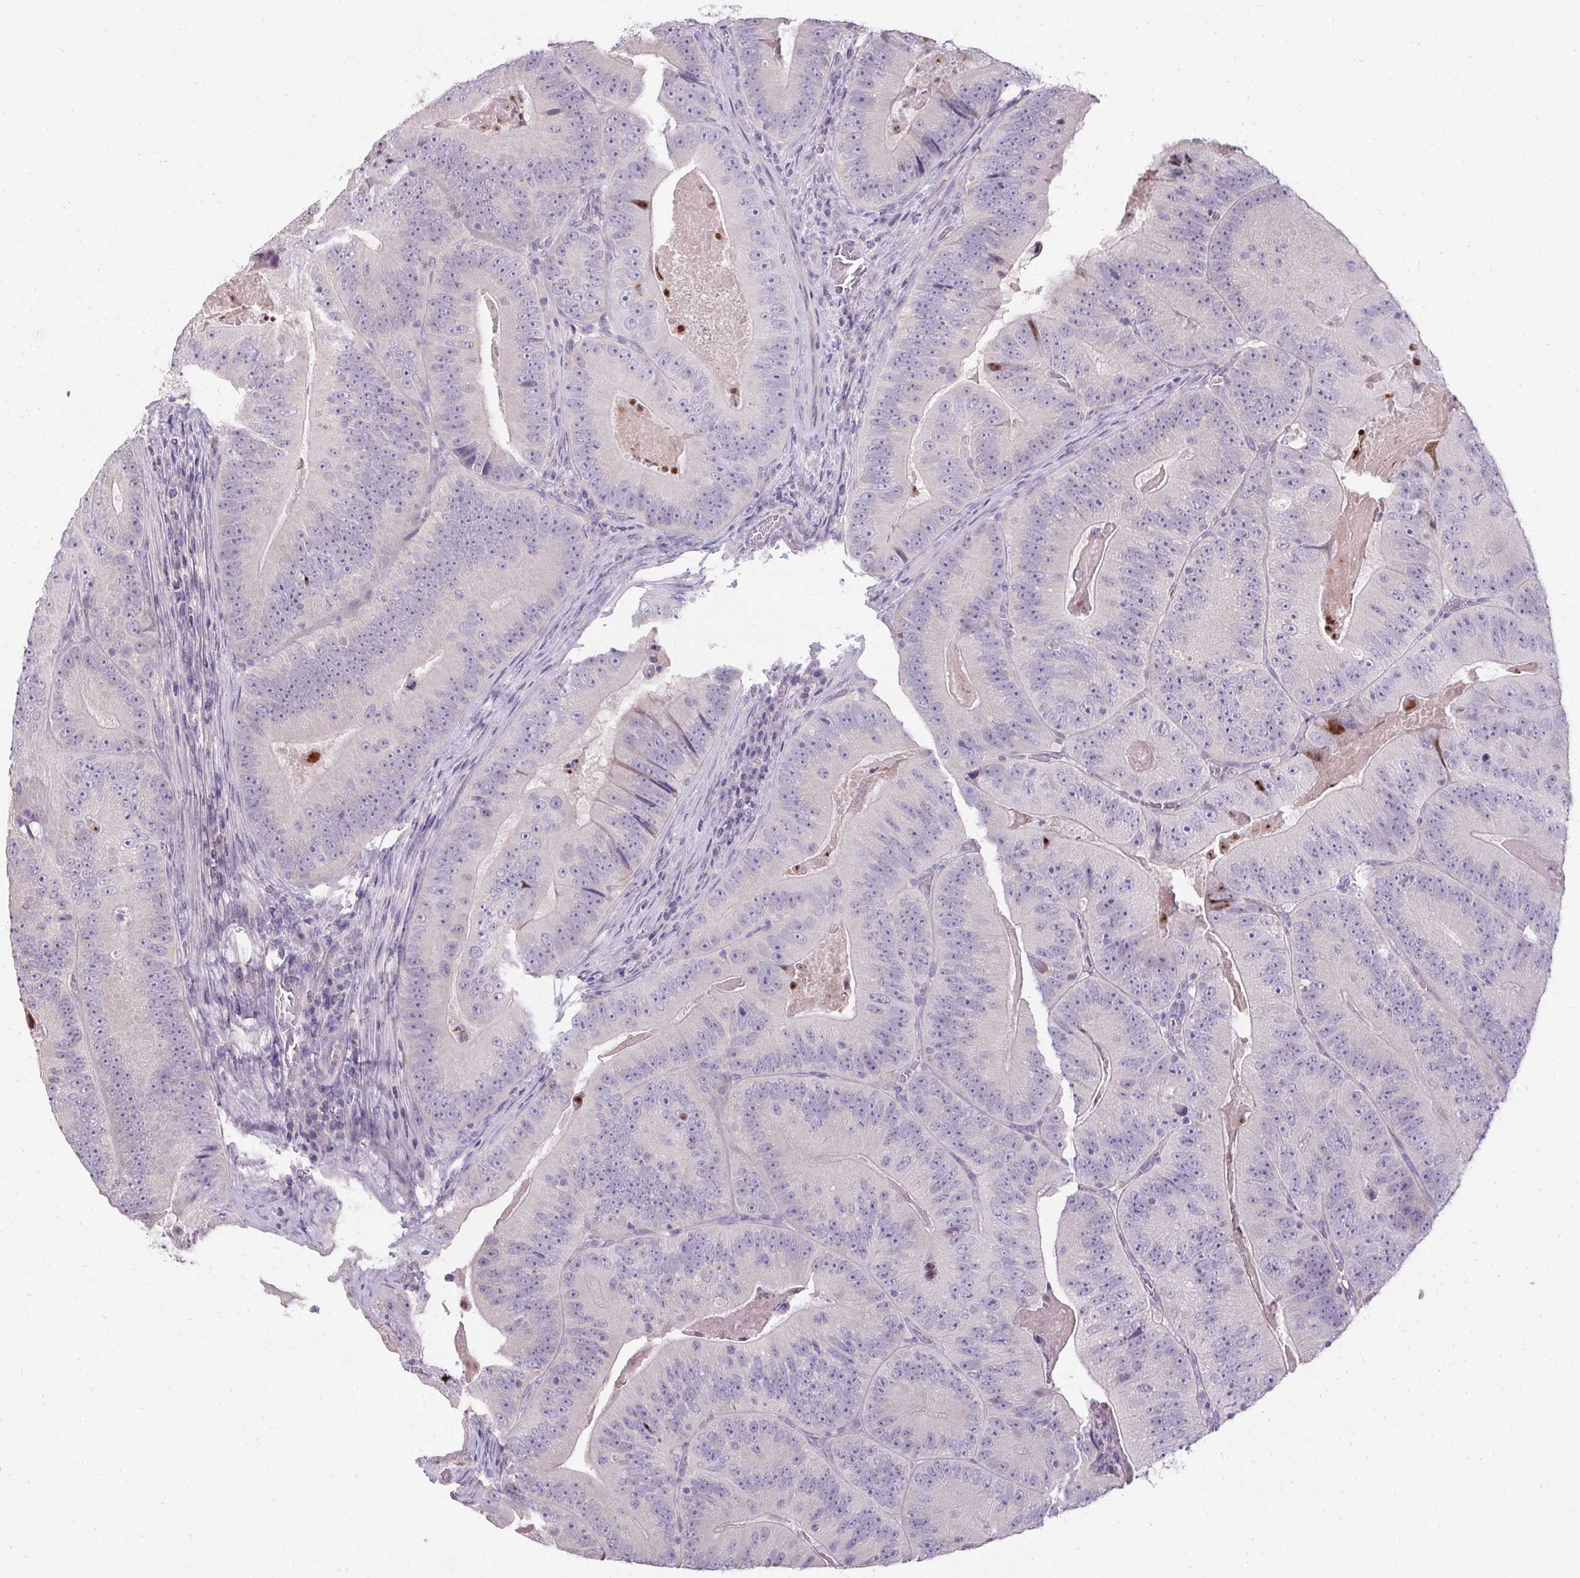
{"staining": {"intensity": "negative", "quantity": "none", "location": "none"}, "tissue": "colorectal cancer", "cell_type": "Tumor cells", "image_type": "cancer", "snomed": [{"axis": "morphology", "description": "Adenocarcinoma, NOS"}, {"axis": "topography", "description": "Colon"}], "caption": "Tumor cells show no significant positivity in colorectal cancer (adenocarcinoma).", "gene": "HSD17B3", "patient": {"sex": "female", "age": 86}}